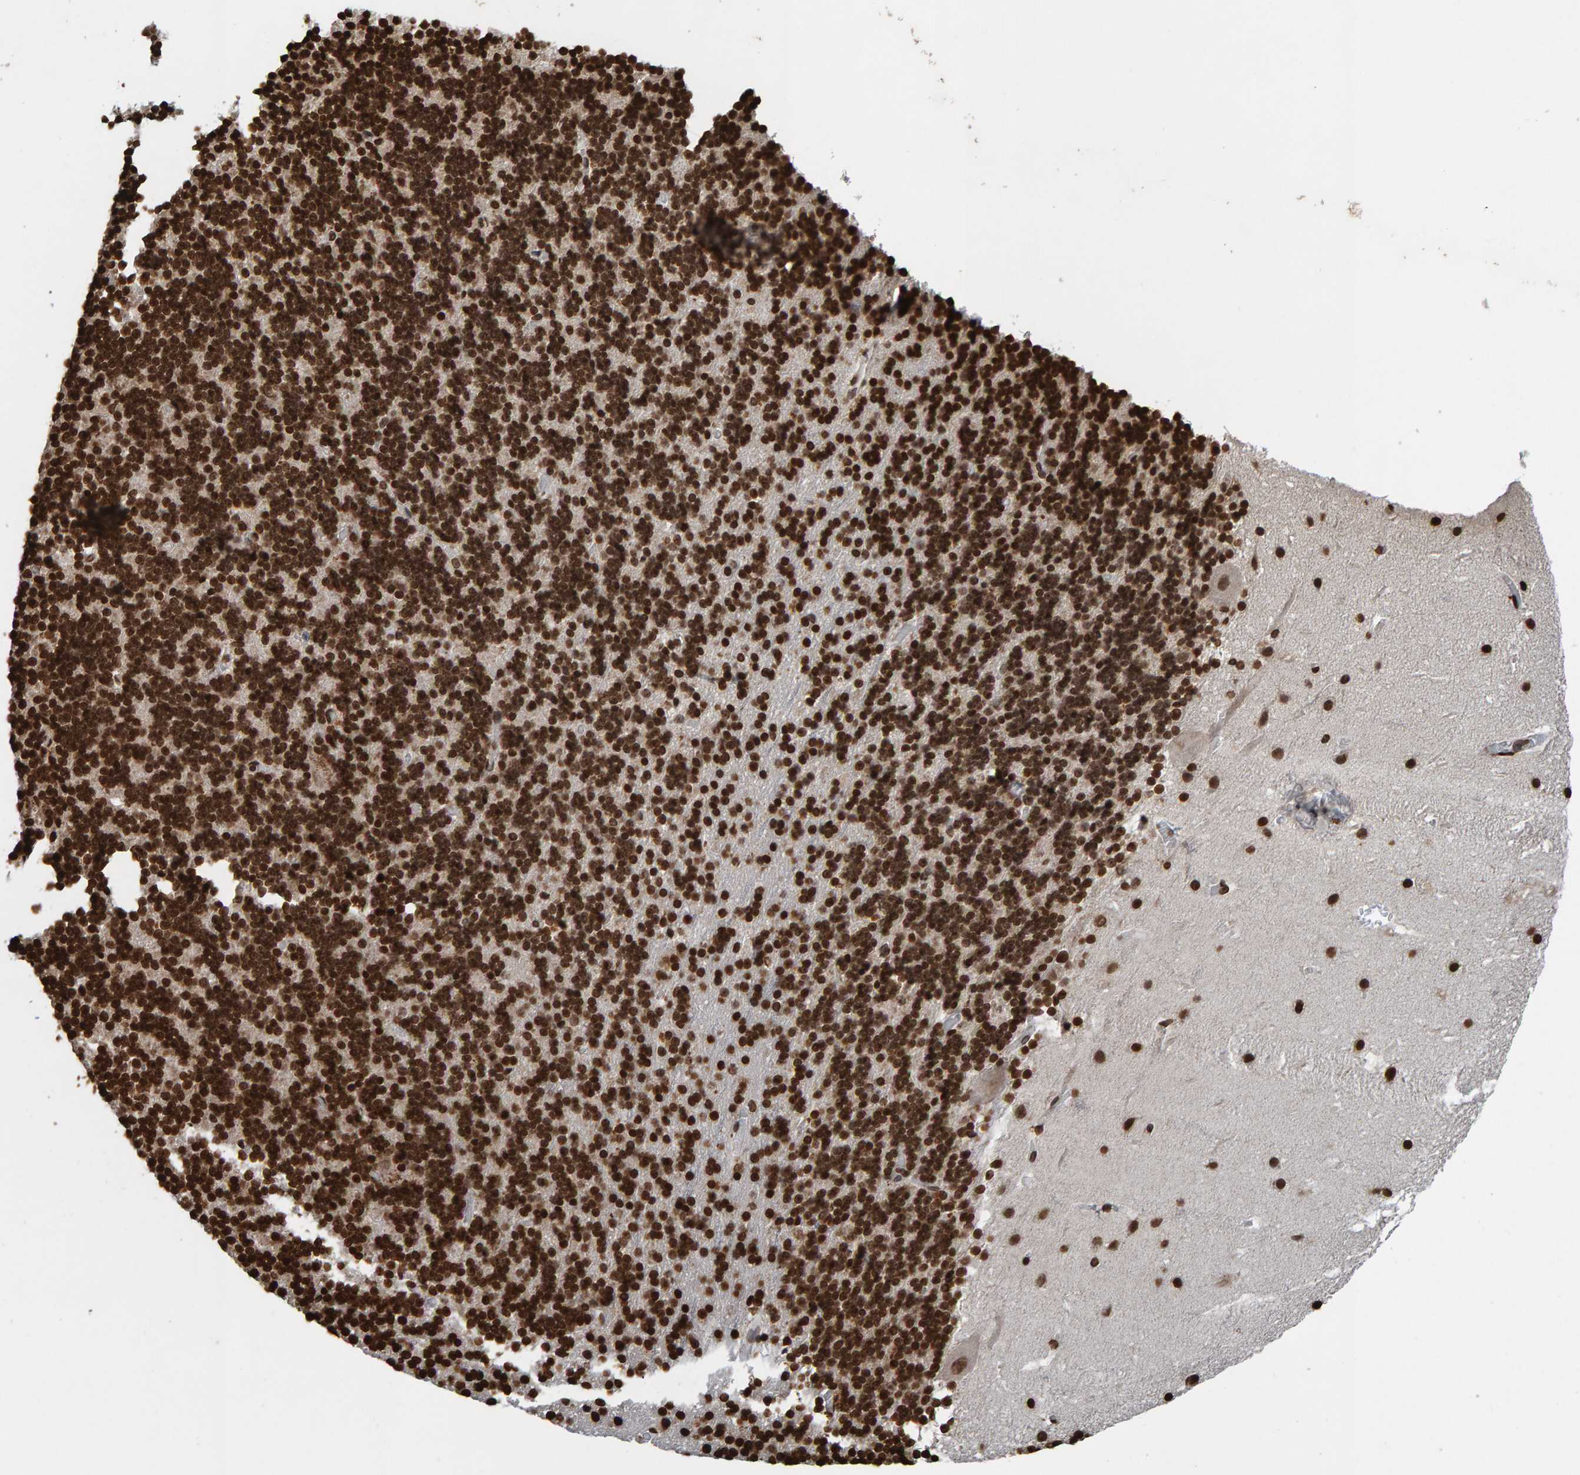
{"staining": {"intensity": "strong", "quantity": ">75%", "location": "nuclear"}, "tissue": "cerebellum", "cell_type": "Cells in granular layer", "image_type": "normal", "snomed": [{"axis": "morphology", "description": "Normal tissue, NOS"}, {"axis": "topography", "description": "Cerebellum"}], "caption": "Immunohistochemistry (IHC) staining of benign cerebellum, which demonstrates high levels of strong nuclear expression in about >75% of cells in granular layer indicating strong nuclear protein expression. The staining was performed using DAB (3,3'-diaminobenzidine) (brown) for protein detection and nuclei were counterstained in hematoxylin (blue).", "gene": "H2AZ1", "patient": {"sex": "male", "age": 45}}